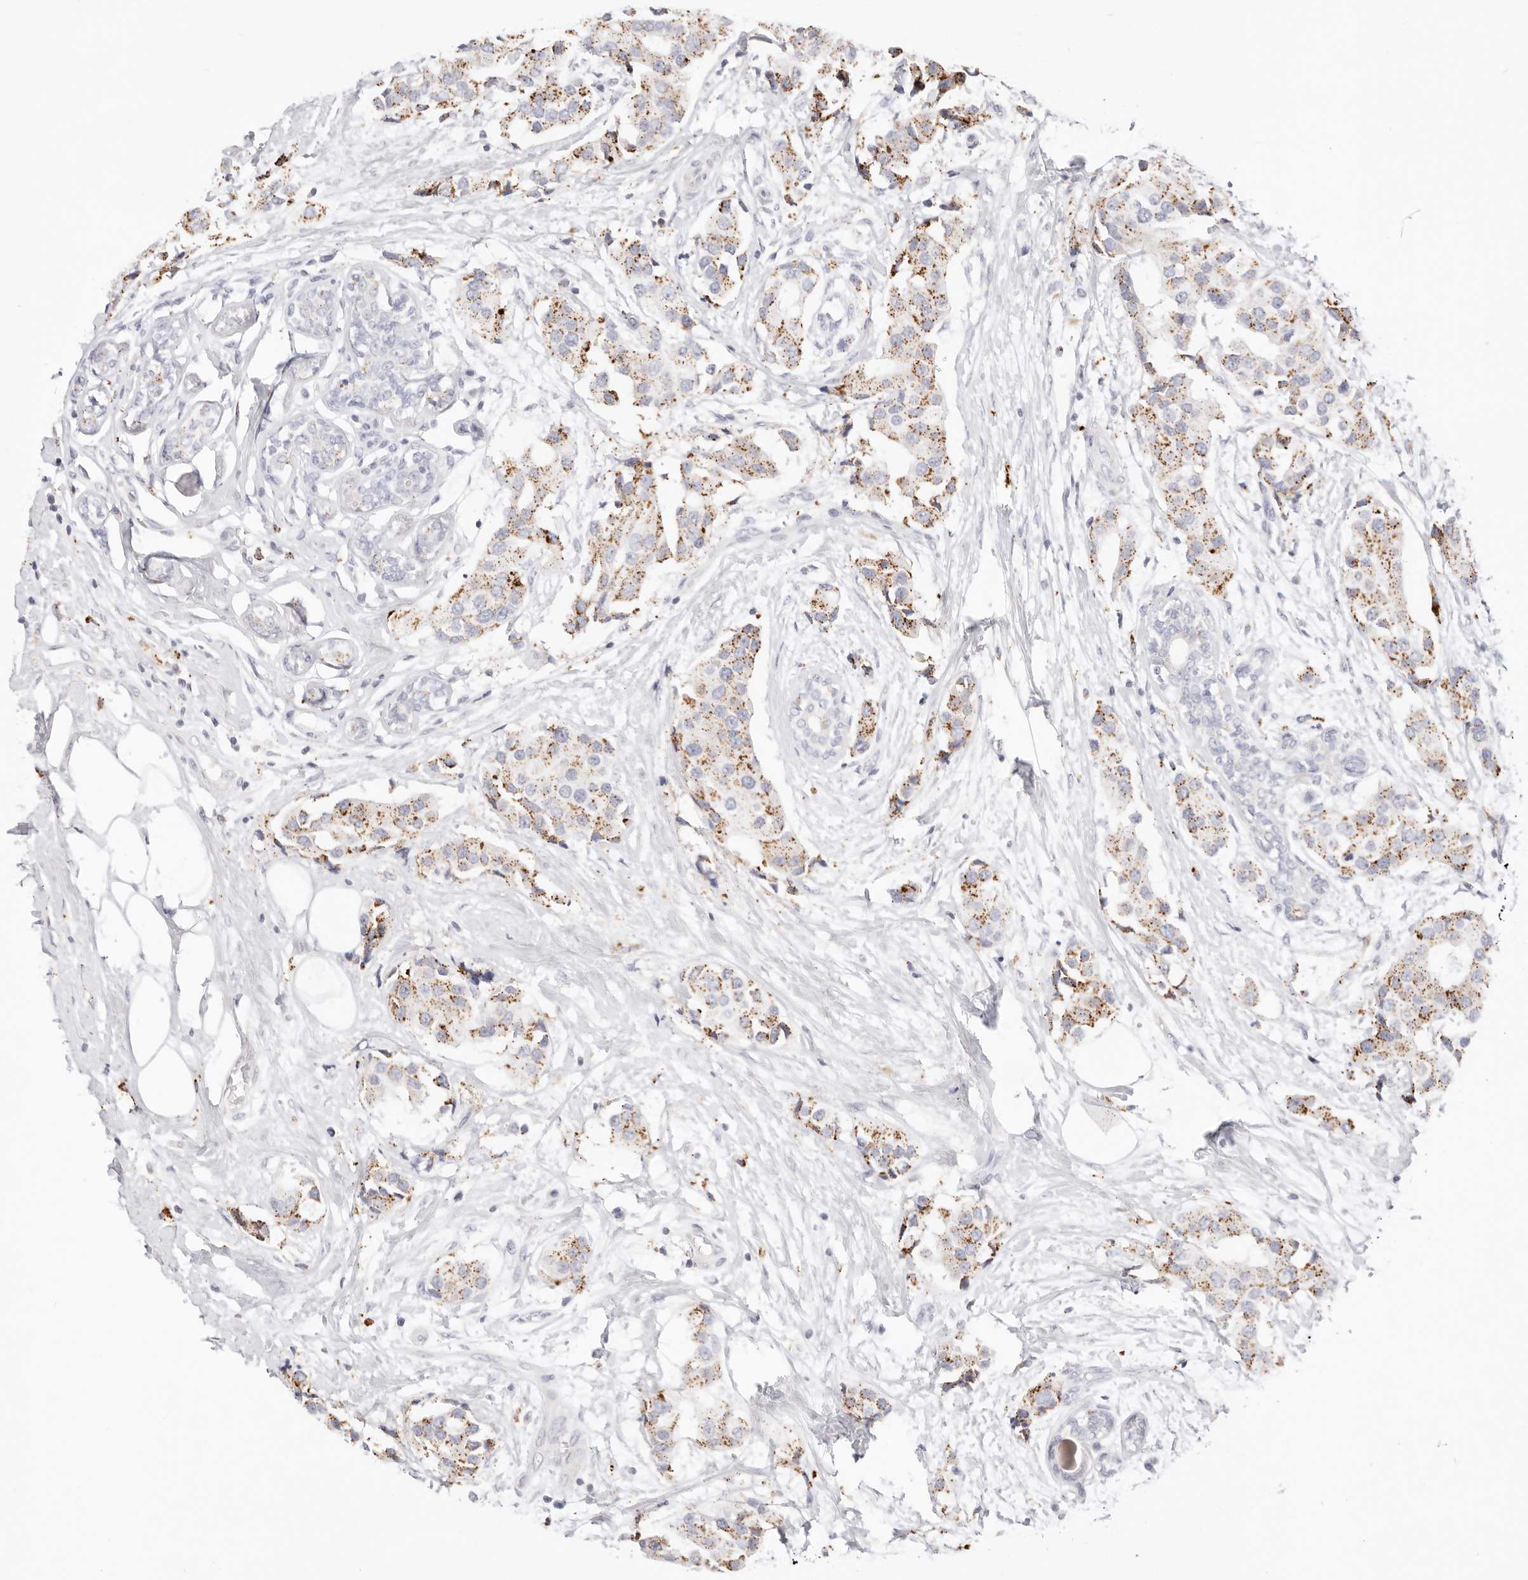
{"staining": {"intensity": "moderate", "quantity": "25%-75%", "location": "cytoplasmic/membranous"}, "tissue": "breast cancer", "cell_type": "Tumor cells", "image_type": "cancer", "snomed": [{"axis": "morphology", "description": "Normal tissue, NOS"}, {"axis": "morphology", "description": "Duct carcinoma"}, {"axis": "topography", "description": "Breast"}], "caption": "Immunohistochemical staining of human infiltrating ductal carcinoma (breast) displays moderate cytoplasmic/membranous protein staining in approximately 25%-75% of tumor cells. (DAB (3,3'-diaminobenzidine) = brown stain, brightfield microscopy at high magnification).", "gene": "STKLD1", "patient": {"sex": "female", "age": 39}}